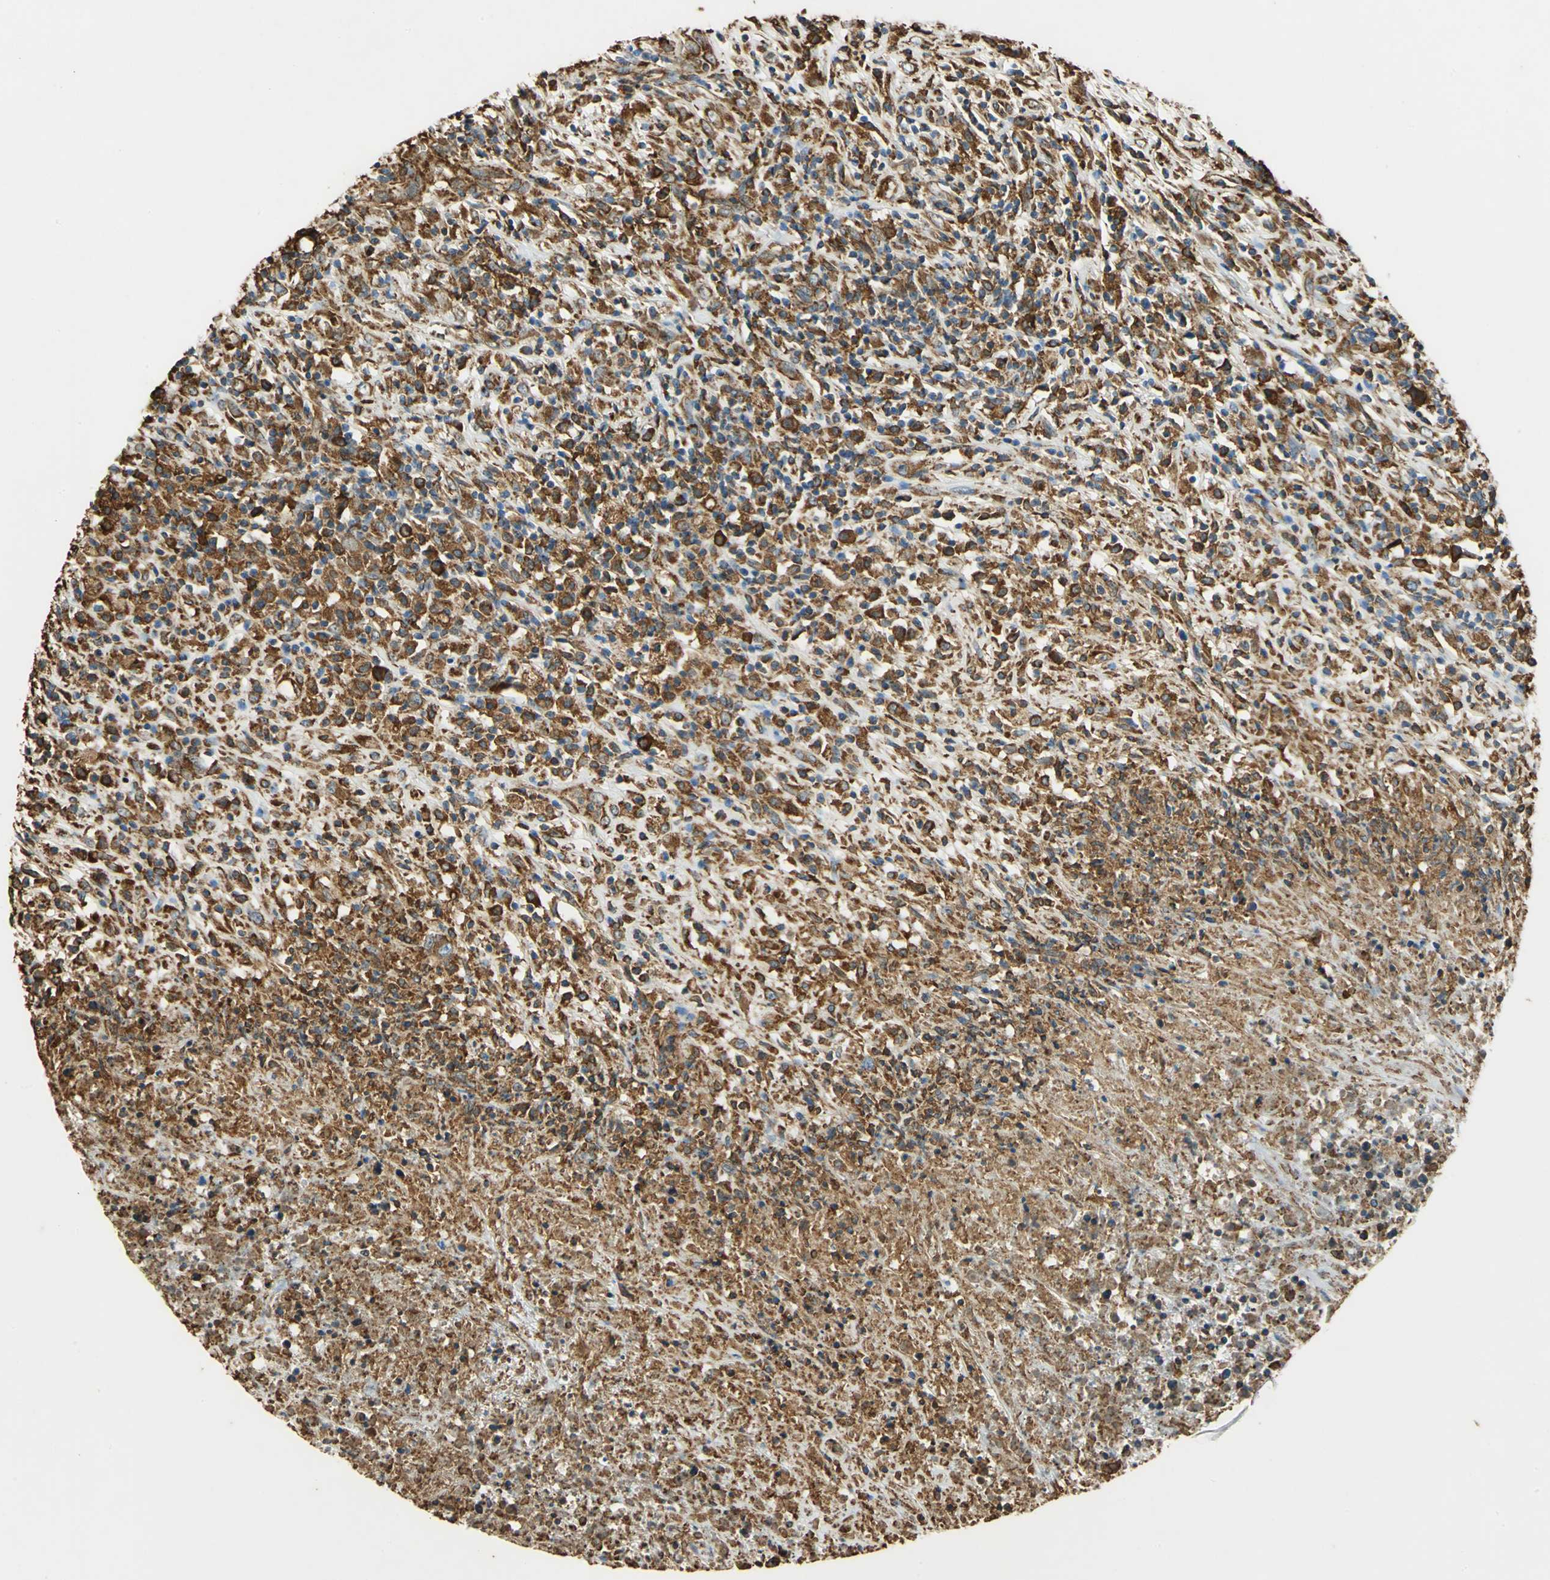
{"staining": {"intensity": "moderate", "quantity": ">75%", "location": "cytoplasmic/membranous"}, "tissue": "lymphoma", "cell_type": "Tumor cells", "image_type": "cancer", "snomed": [{"axis": "morphology", "description": "Malignant lymphoma, non-Hodgkin's type, High grade"}, {"axis": "topography", "description": "Lymph node"}], "caption": "Tumor cells exhibit moderate cytoplasmic/membranous positivity in about >75% of cells in high-grade malignant lymphoma, non-Hodgkin's type.", "gene": "HSP90B1", "patient": {"sex": "female", "age": 84}}